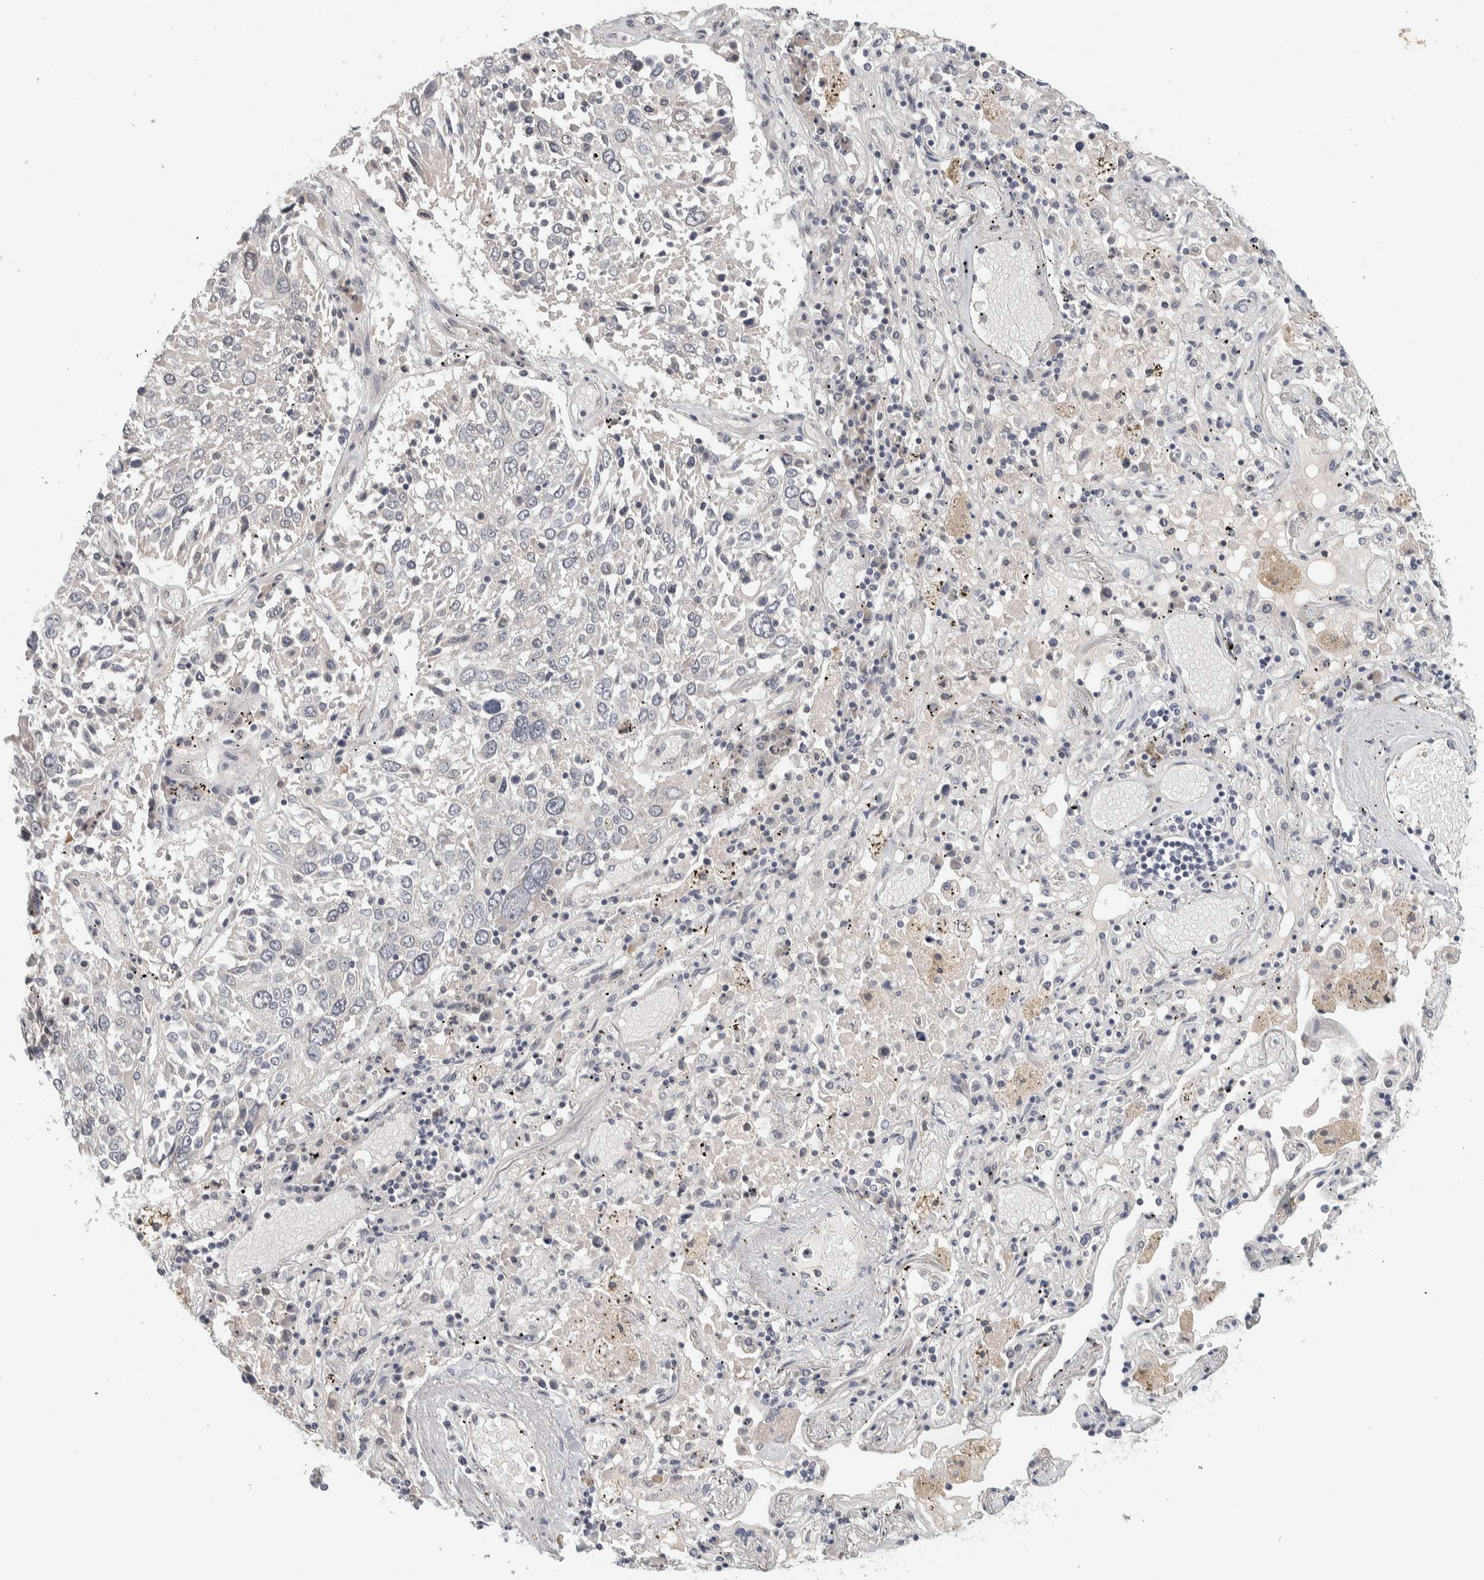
{"staining": {"intensity": "negative", "quantity": "none", "location": "none"}, "tissue": "lung cancer", "cell_type": "Tumor cells", "image_type": "cancer", "snomed": [{"axis": "morphology", "description": "Squamous cell carcinoma, NOS"}, {"axis": "topography", "description": "Lung"}], "caption": "Tumor cells show no significant protein positivity in lung squamous cell carcinoma.", "gene": "AFP", "patient": {"sex": "male", "age": 65}}